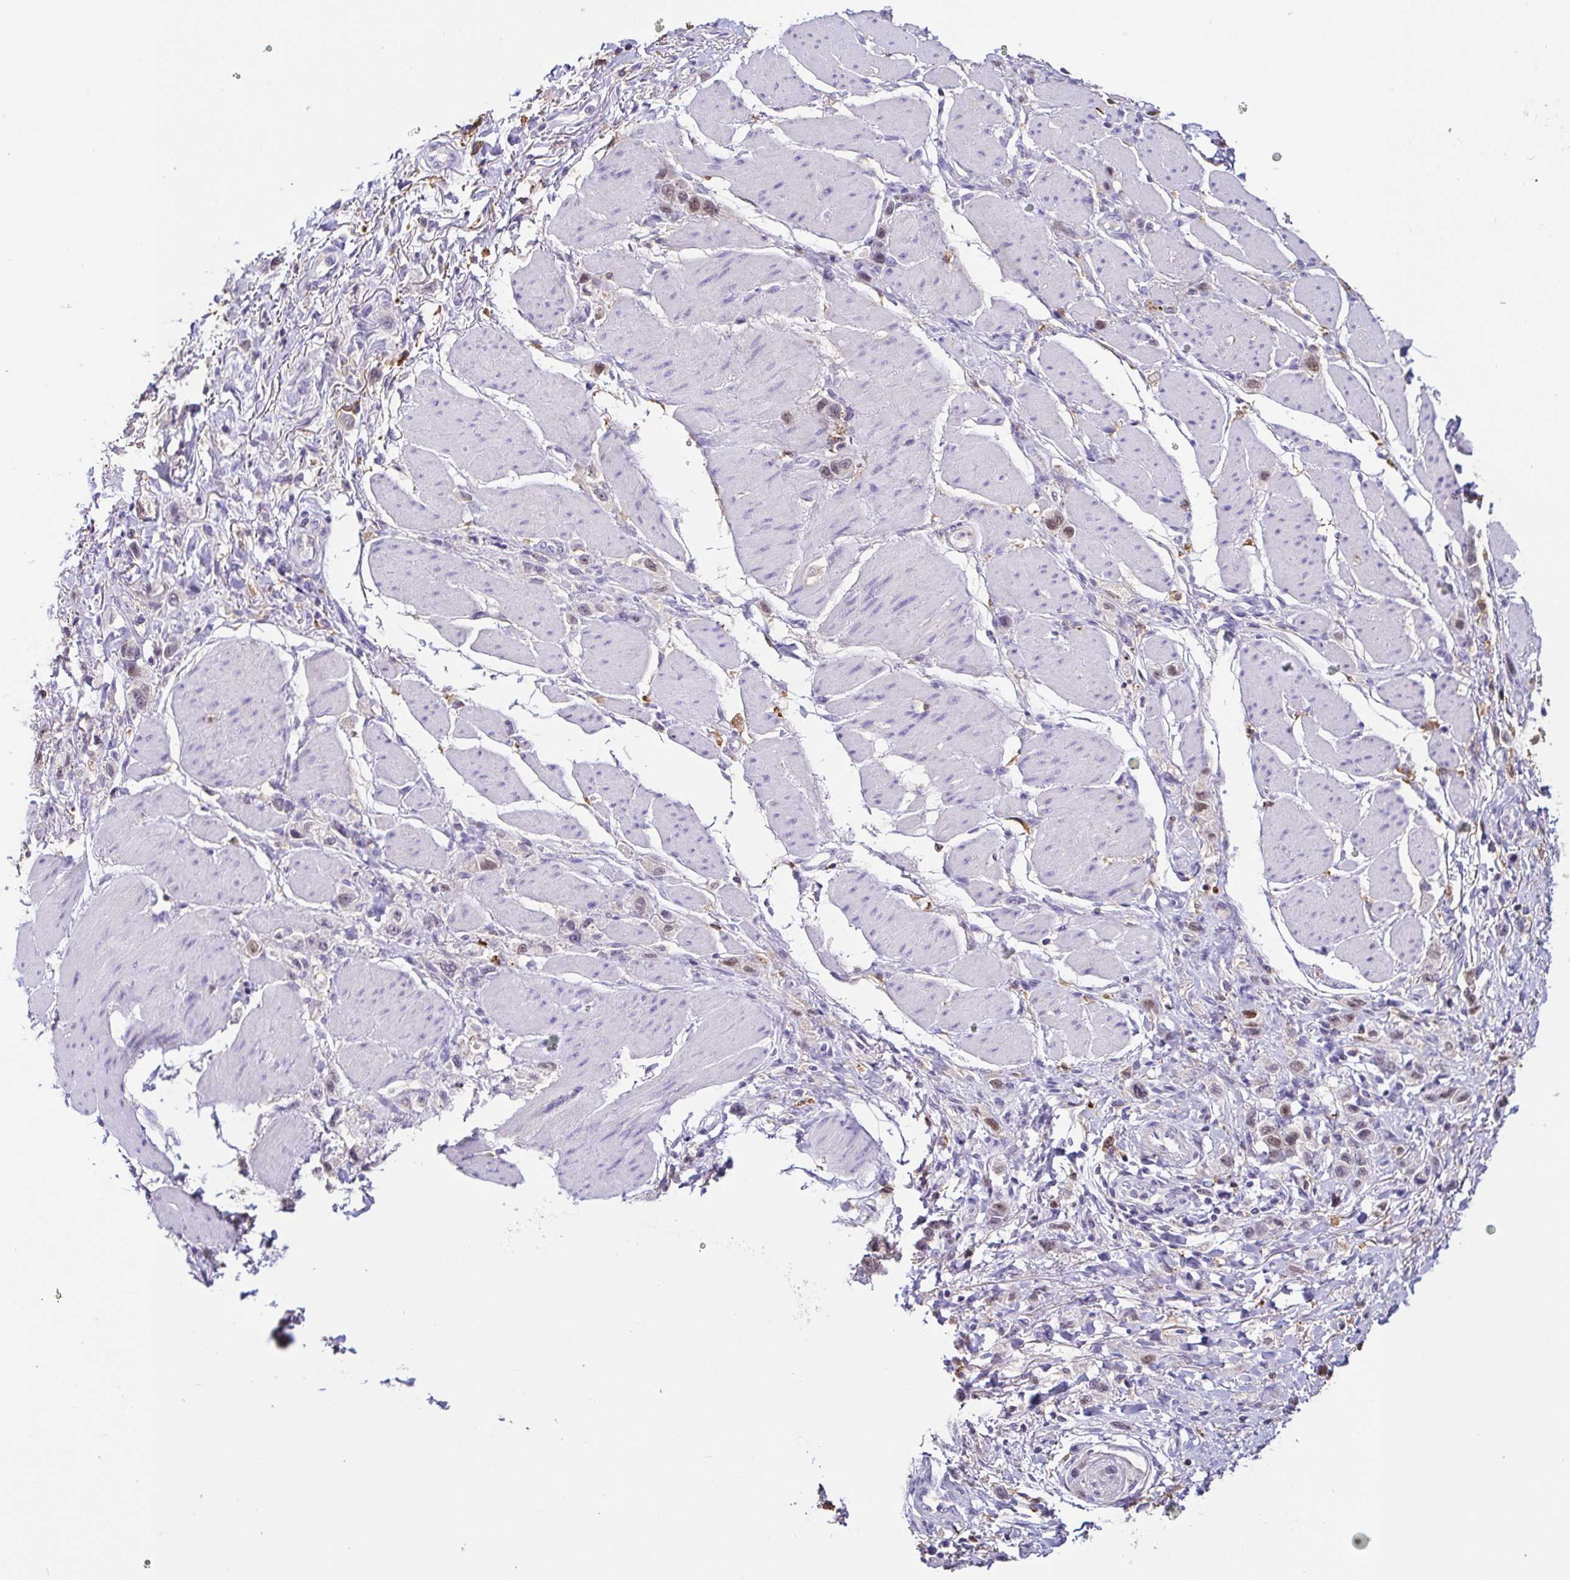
{"staining": {"intensity": "negative", "quantity": "none", "location": "none"}, "tissue": "stomach cancer", "cell_type": "Tumor cells", "image_type": "cancer", "snomed": [{"axis": "morphology", "description": "Adenocarcinoma, NOS"}, {"axis": "topography", "description": "Stomach"}], "caption": "Protein analysis of stomach cancer shows no significant staining in tumor cells.", "gene": "ANXA10", "patient": {"sex": "female", "age": 65}}